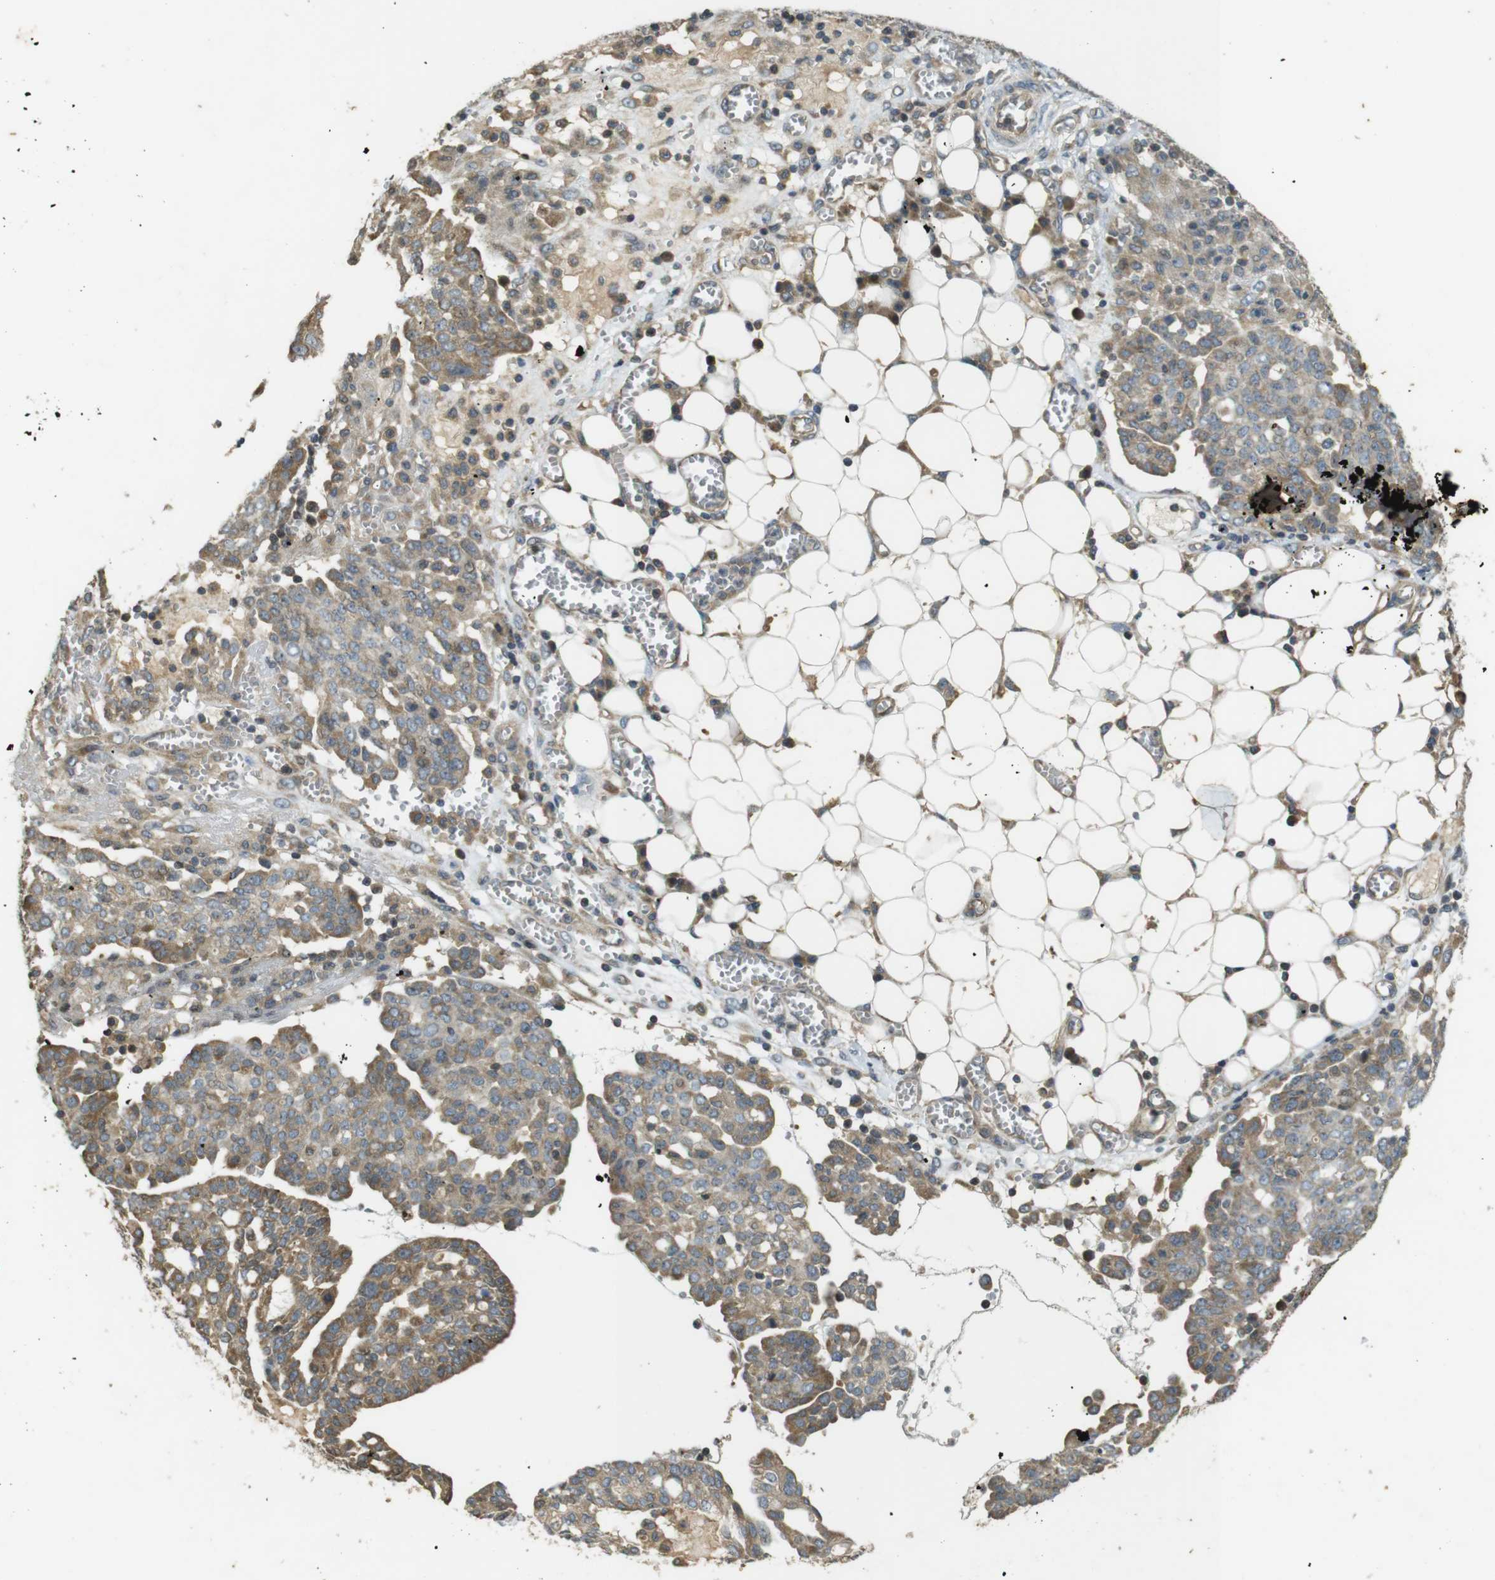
{"staining": {"intensity": "moderate", "quantity": "25%-75%", "location": "cytoplasmic/membranous"}, "tissue": "ovarian cancer", "cell_type": "Tumor cells", "image_type": "cancer", "snomed": [{"axis": "morphology", "description": "Cystadenocarcinoma, serous, NOS"}, {"axis": "topography", "description": "Soft tissue"}, {"axis": "topography", "description": "Ovary"}], "caption": "Ovarian serous cystadenocarcinoma stained with a protein marker demonstrates moderate staining in tumor cells.", "gene": "CLTC", "patient": {"sex": "female", "age": 57}}